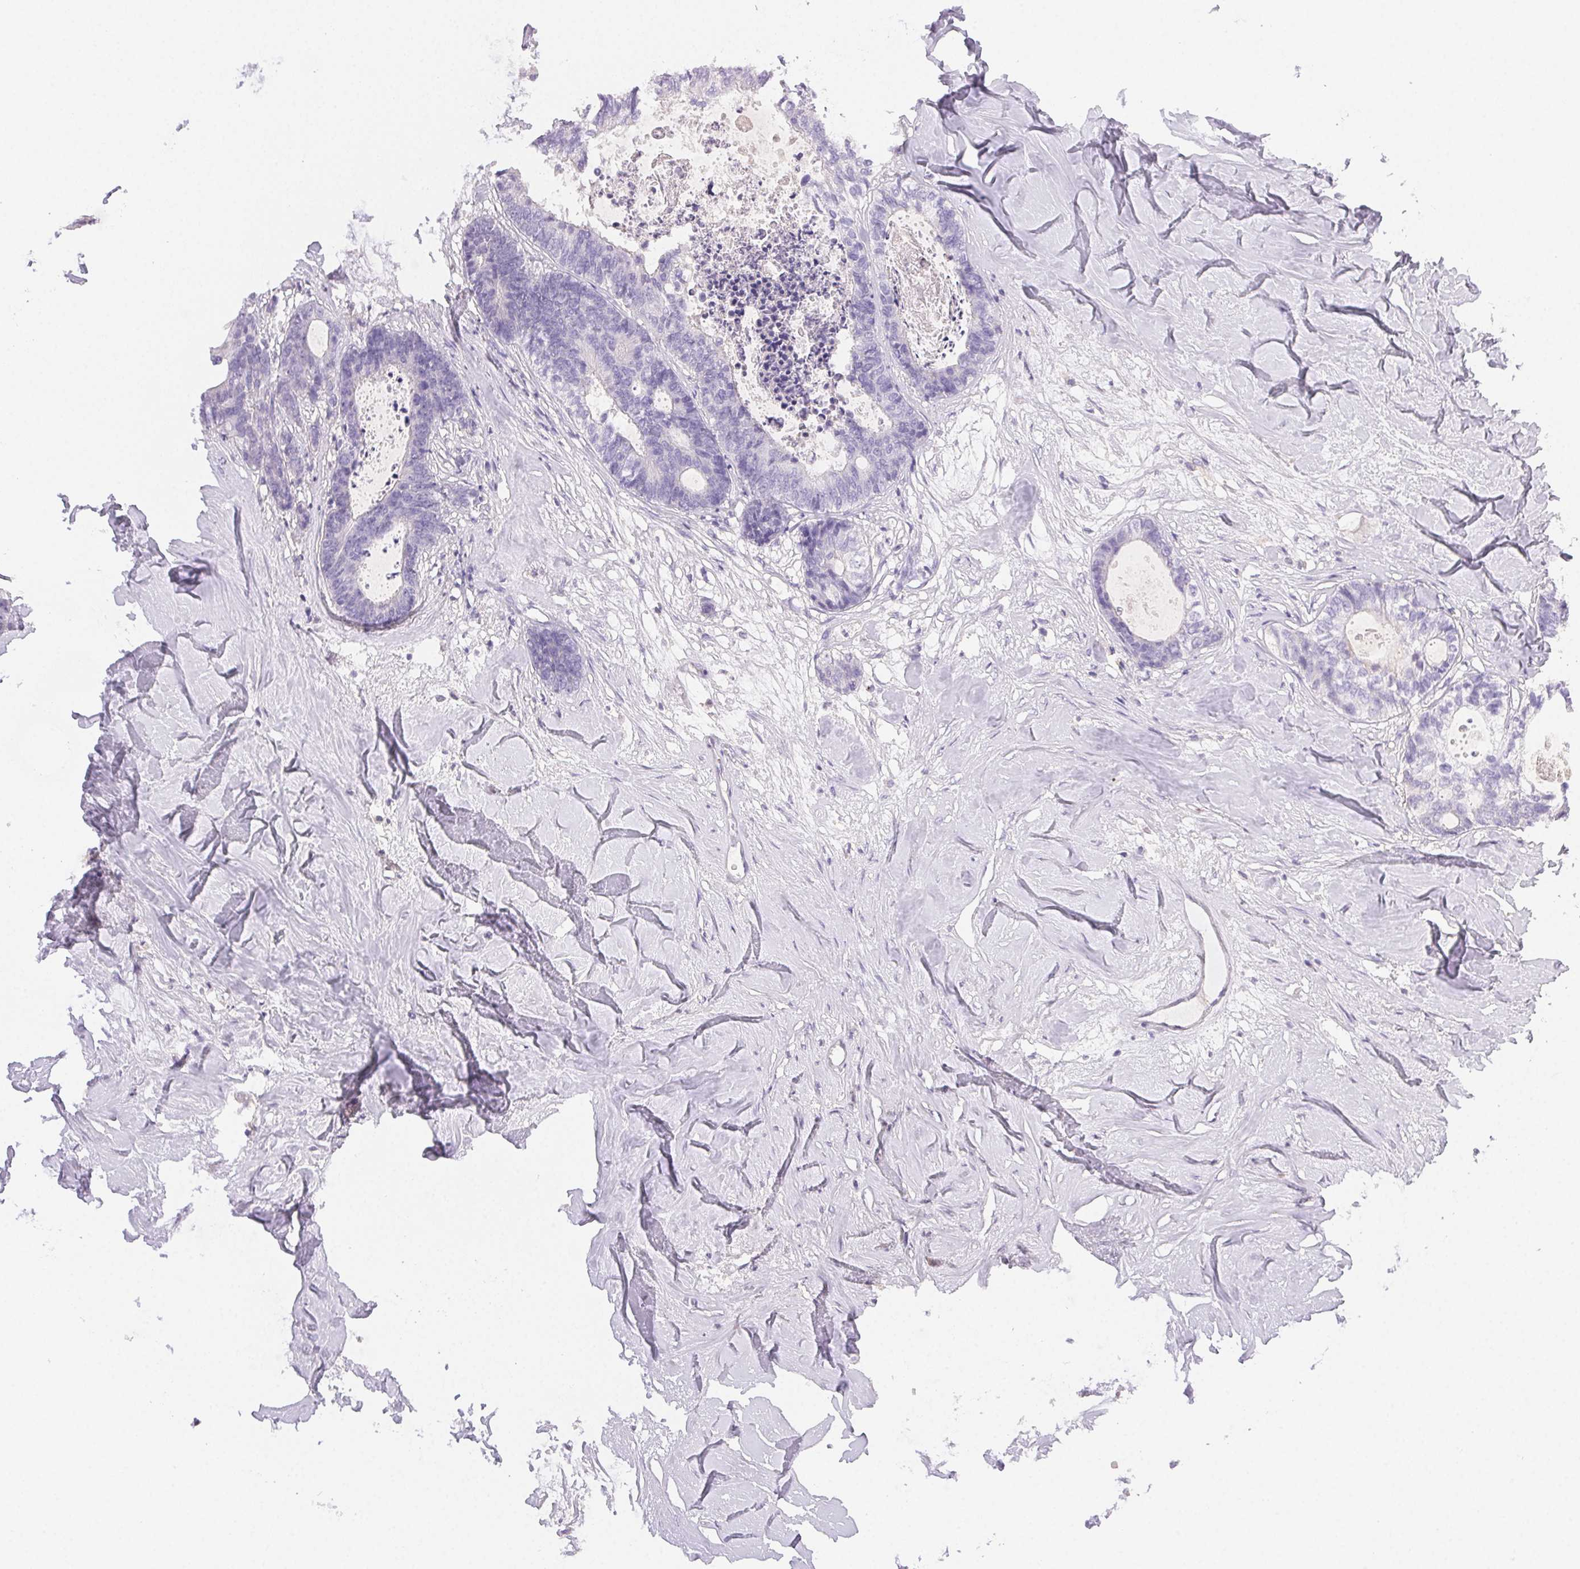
{"staining": {"intensity": "negative", "quantity": "none", "location": "none"}, "tissue": "colorectal cancer", "cell_type": "Tumor cells", "image_type": "cancer", "snomed": [{"axis": "morphology", "description": "Adenocarcinoma, NOS"}, {"axis": "topography", "description": "Colon"}, {"axis": "topography", "description": "Rectum"}], "caption": "Histopathology image shows no significant protein positivity in tumor cells of colorectal cancer.", "gene": "PADI4", "patient": {"sex": "male", "age": 57}}